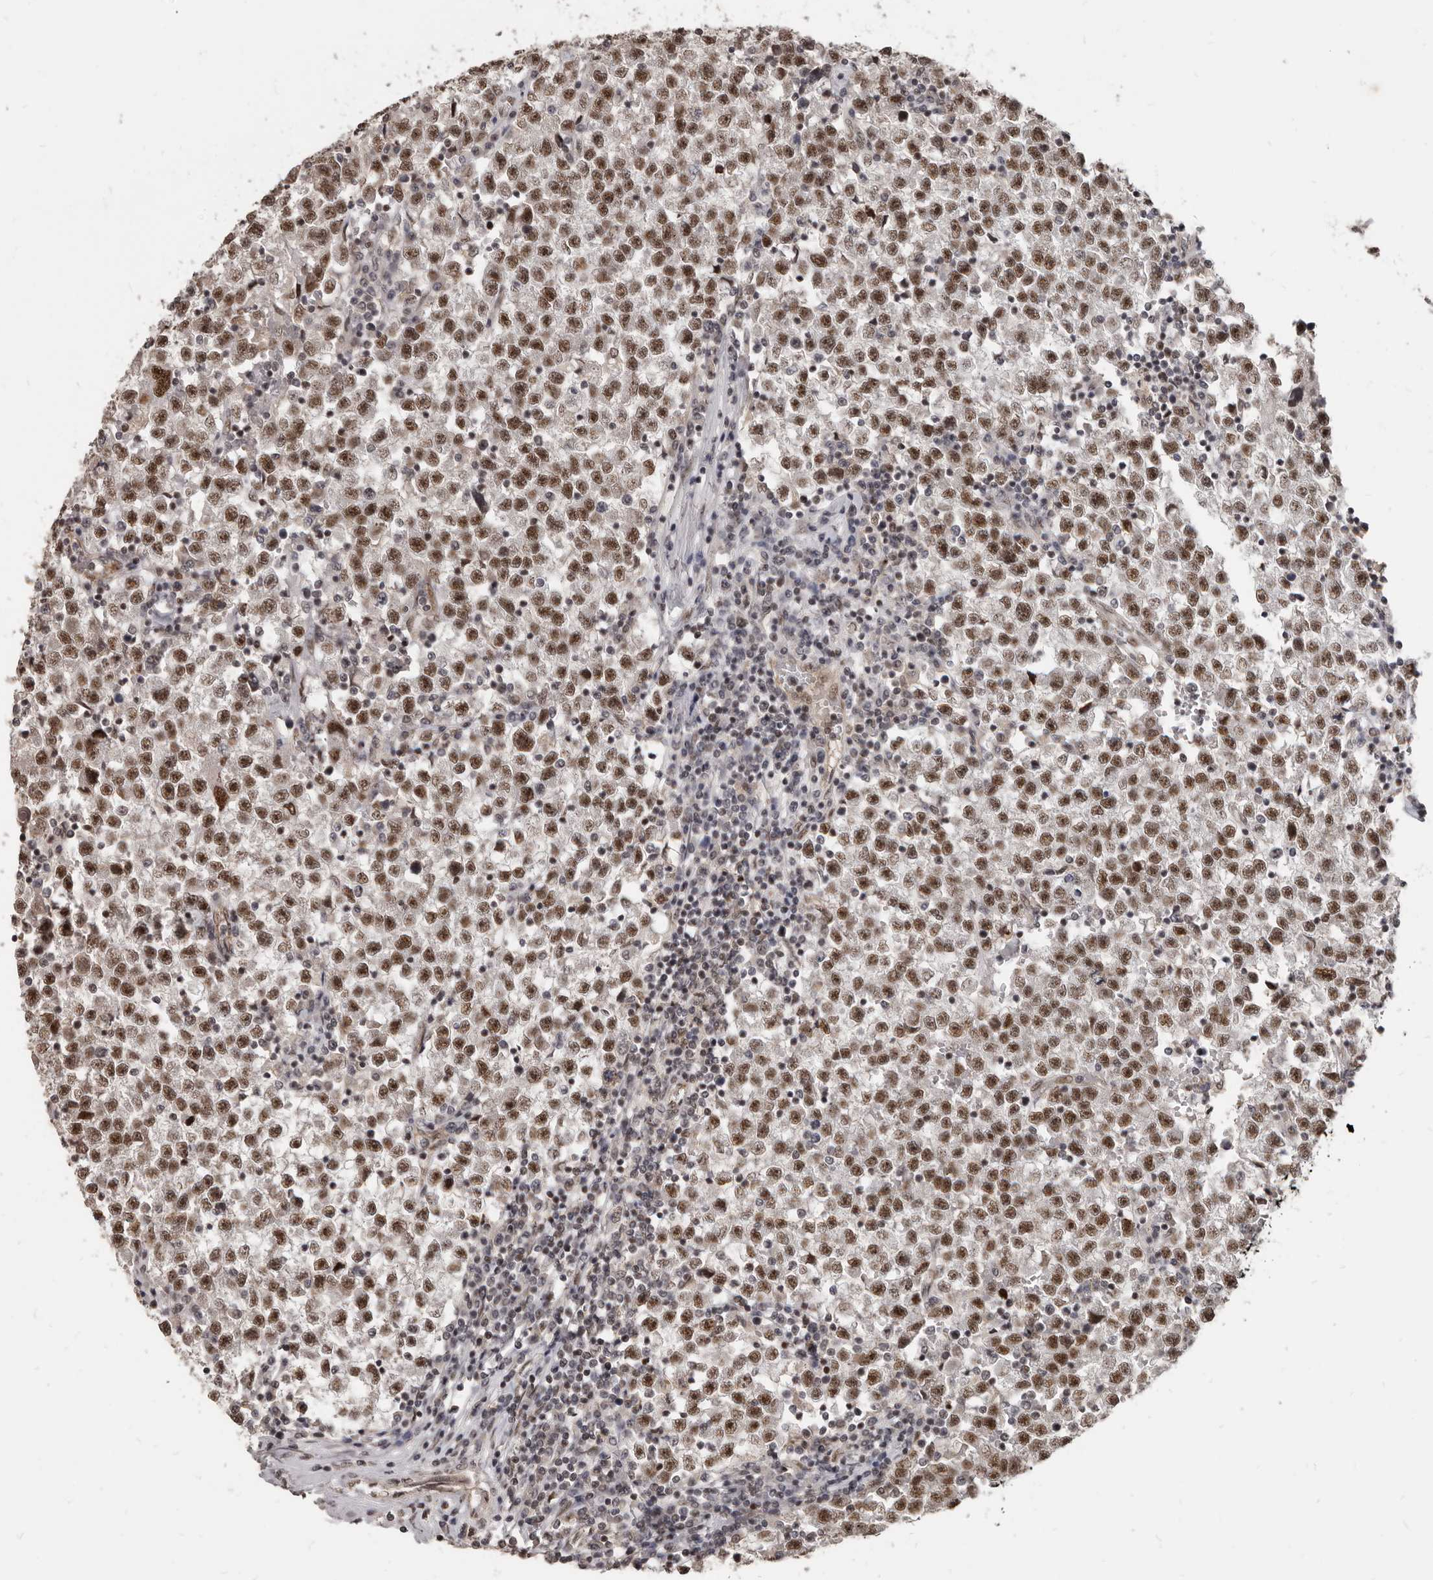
{"staining": {"intensity": "moderate", "quantity": ">75%", "location": "nuclear"}, "tissue": "testis cancer", "cell_type": "Tumor cells", "image_type": "cancer", "snomed": [{"axis": "morphology", "description": "Seminoma, NOS"}, {"axis": "topography", "description": "Testis"}], "caption": "Approximately >75% of tumor cells in human testis cancer (seminoma) exhibit moderate nuclear protein staining as visualized by brown immunohistochemical staining.", "gene": "ATF5", "patient": {"sex": "male", "age": 22}}